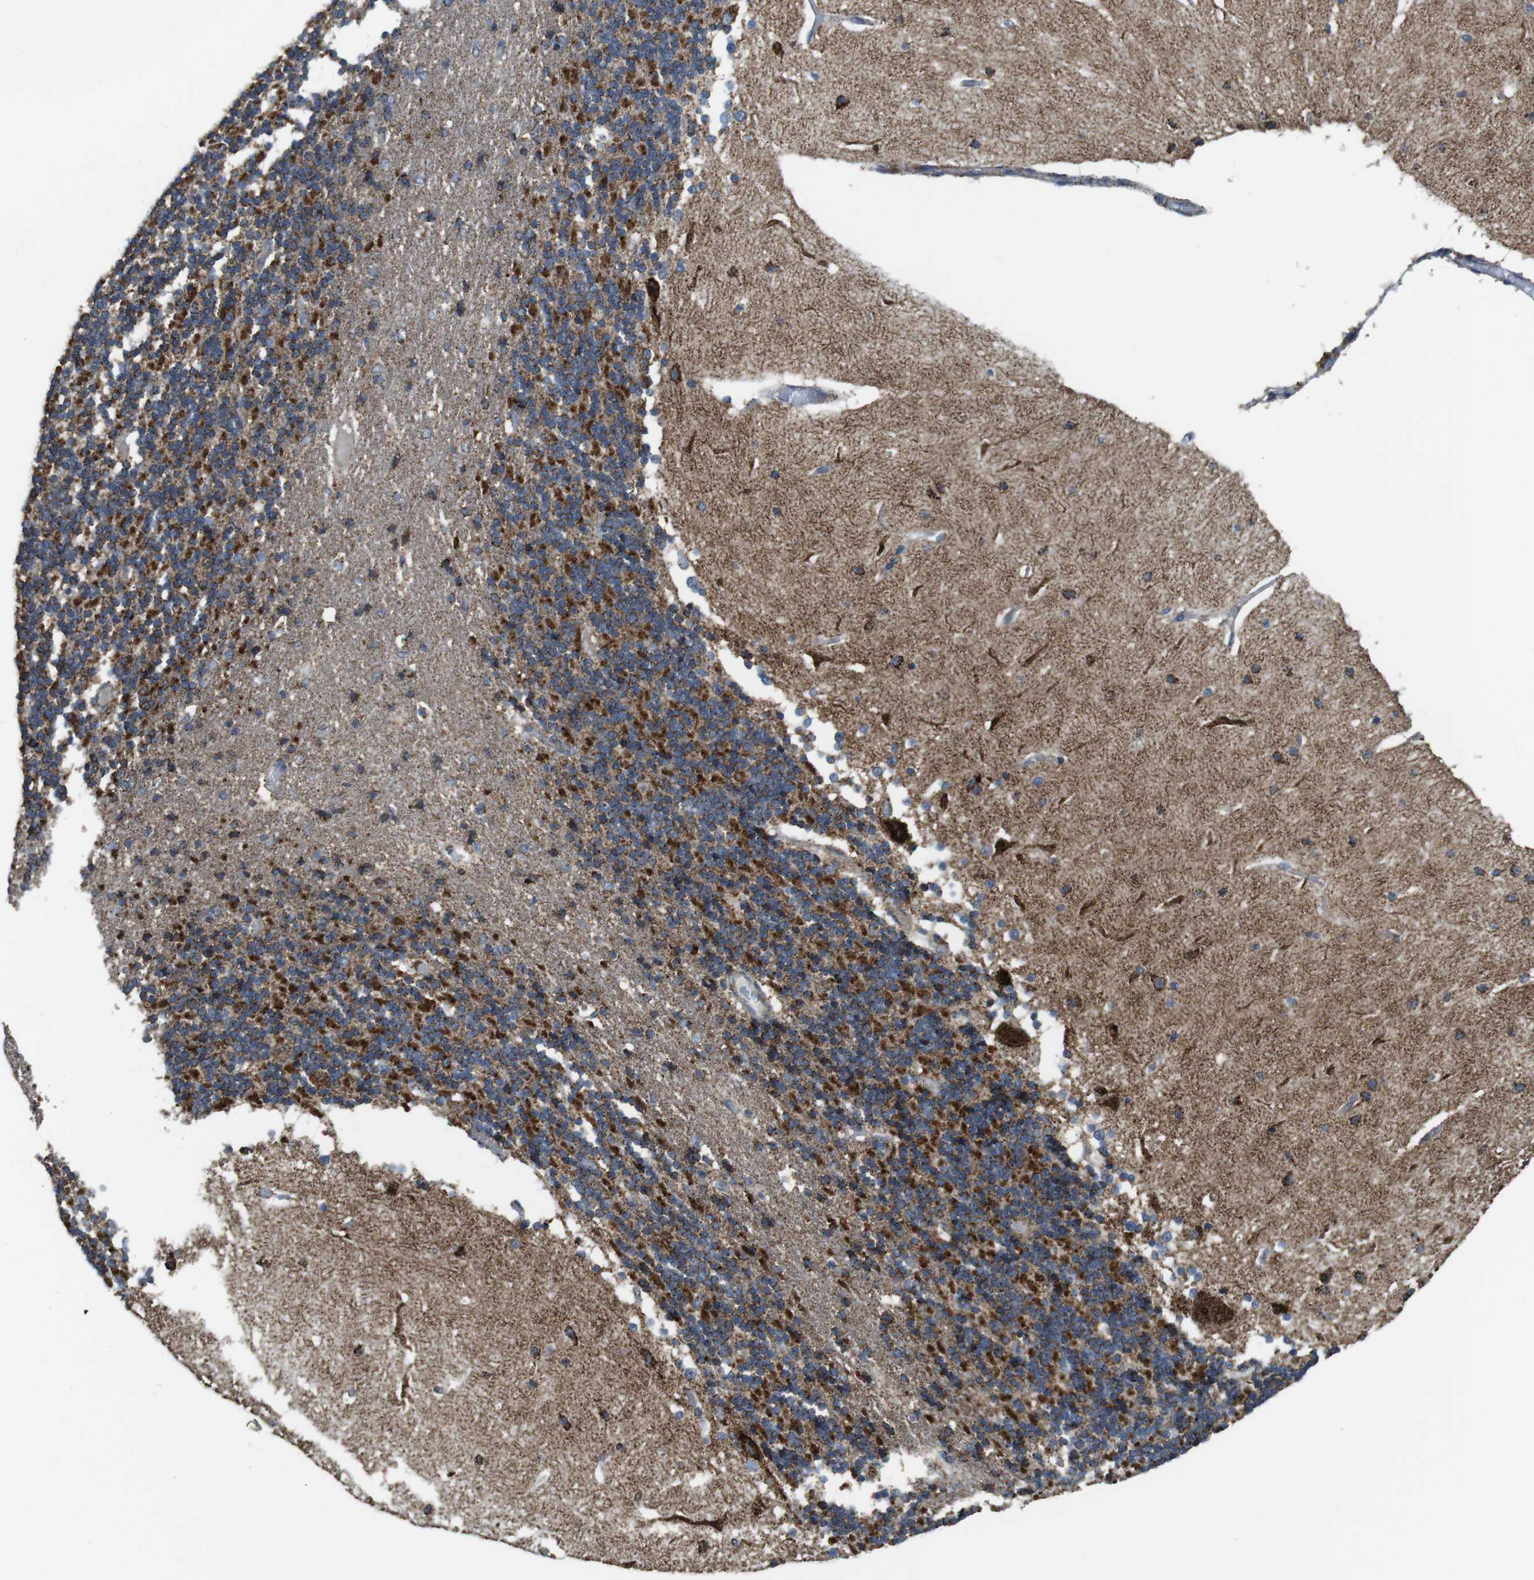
{"staining": {"intensity": "strong", "quantity": "25%-75%", "location": "cytoplasmic/membranous"}, "tissue": "cerebellum", "cell_type": "Cells in granular layer", "image_type": "normal", "snomed": [{"axis": "morphology", "description": "Normal tissue, NOS"}, {"axis": "topography", "description": "Cerebellum"}], "caption": "A brown stain highlights strong cytoplasmic/membranous staining of a protein in cells in granular layer of benign human cerebellum.", "gene": "CALHM2", "patient": {"sex": "female", "age": 54}}